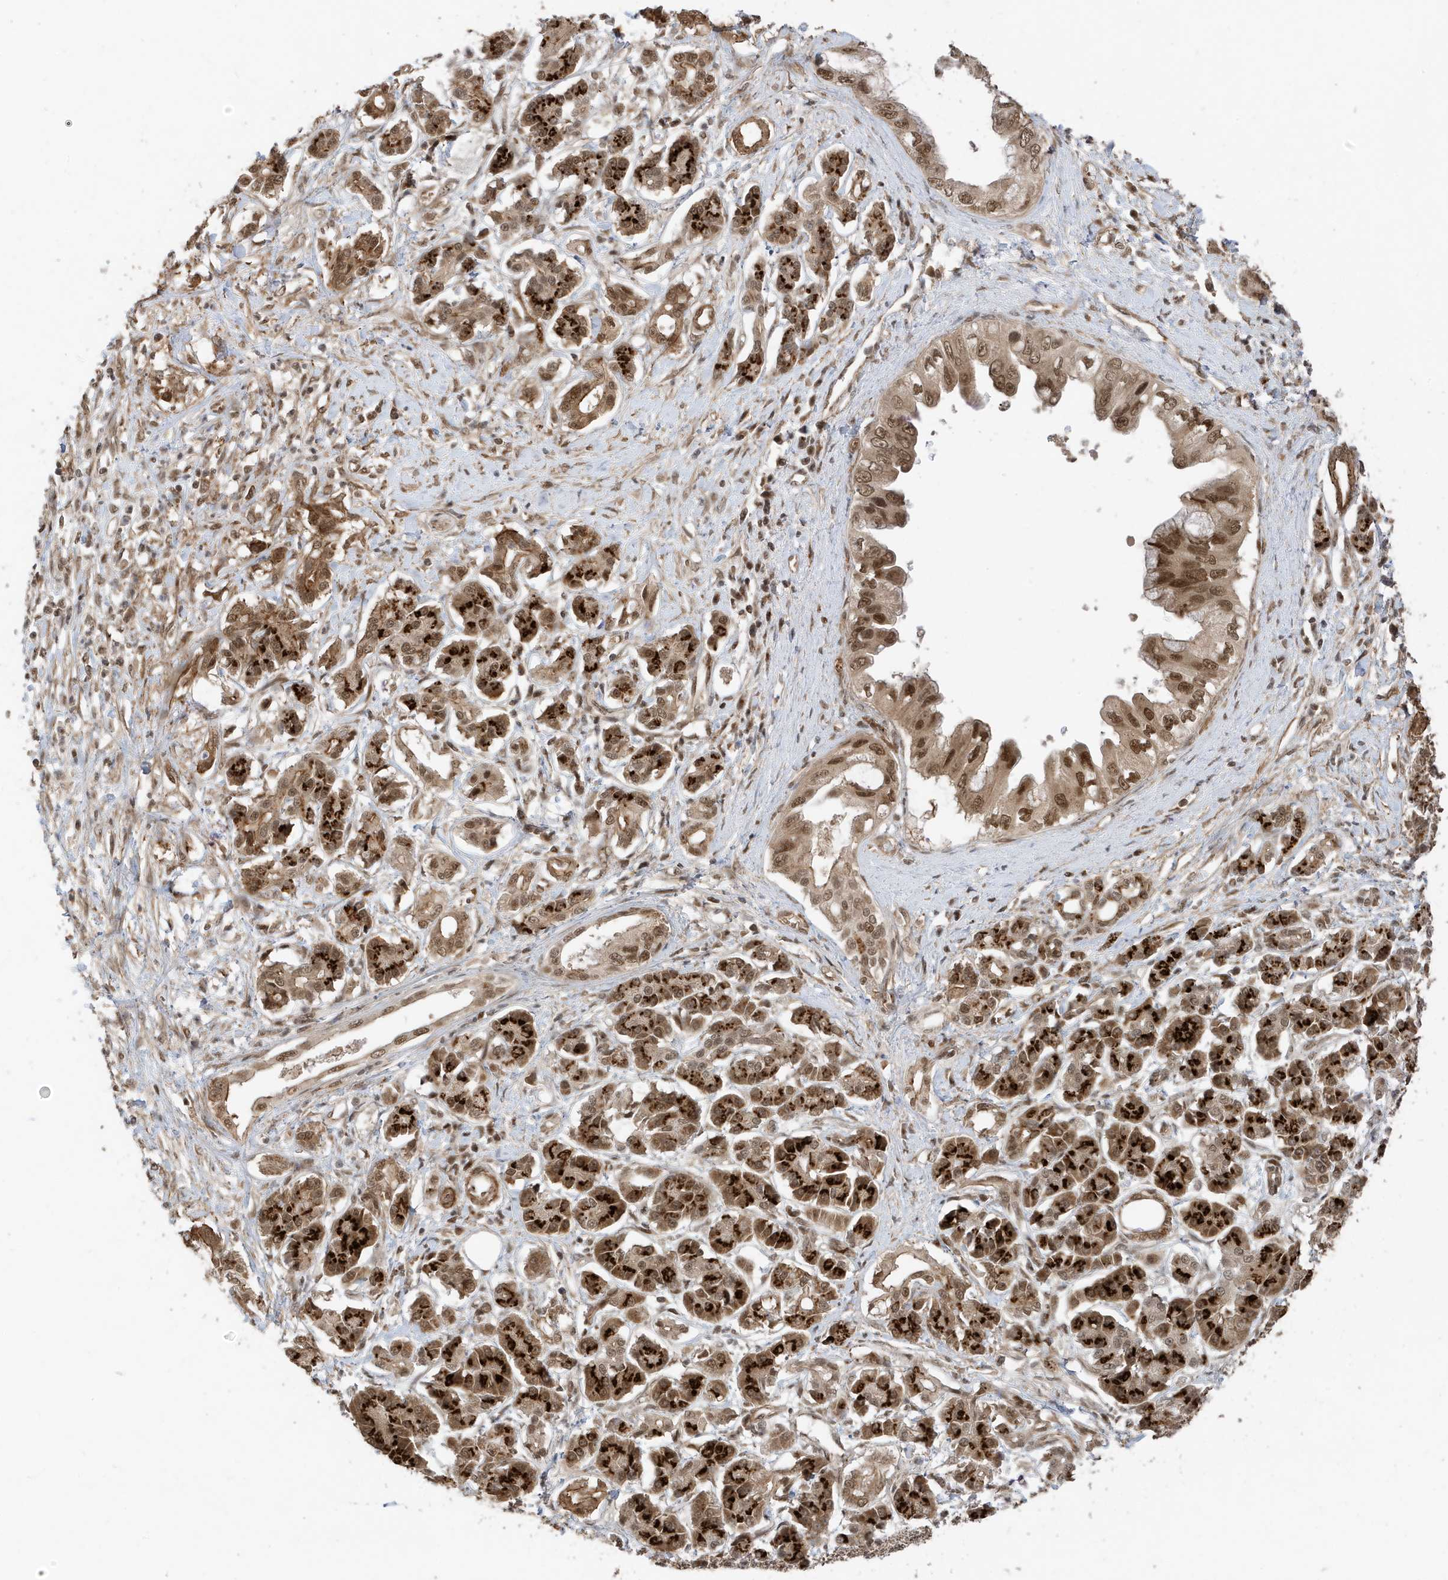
{"staining": {"intensity": "moderate", "quantity": ">75%", "location": "cytoplasmic/membranous,nuclear"}, "tissue": "pancreatic cancer", "cell_type": "Tumor cells", "image_type": "cancer", "snomed": [{"axis": "morphology", "description": "Adenocarcinoma, NOS"}, {"axis": "topography", "description": "Pancreas"}], "caption": "Approximately >75% of tumor cells in adenocarcinoma (pancreatic) show moderate cytoplasmic/membranous and nuclear protein positivity as visualized by brown immunohistochemical staining.", "gene": "MAST3", "patient": {"sex": "female", "age": 56}}